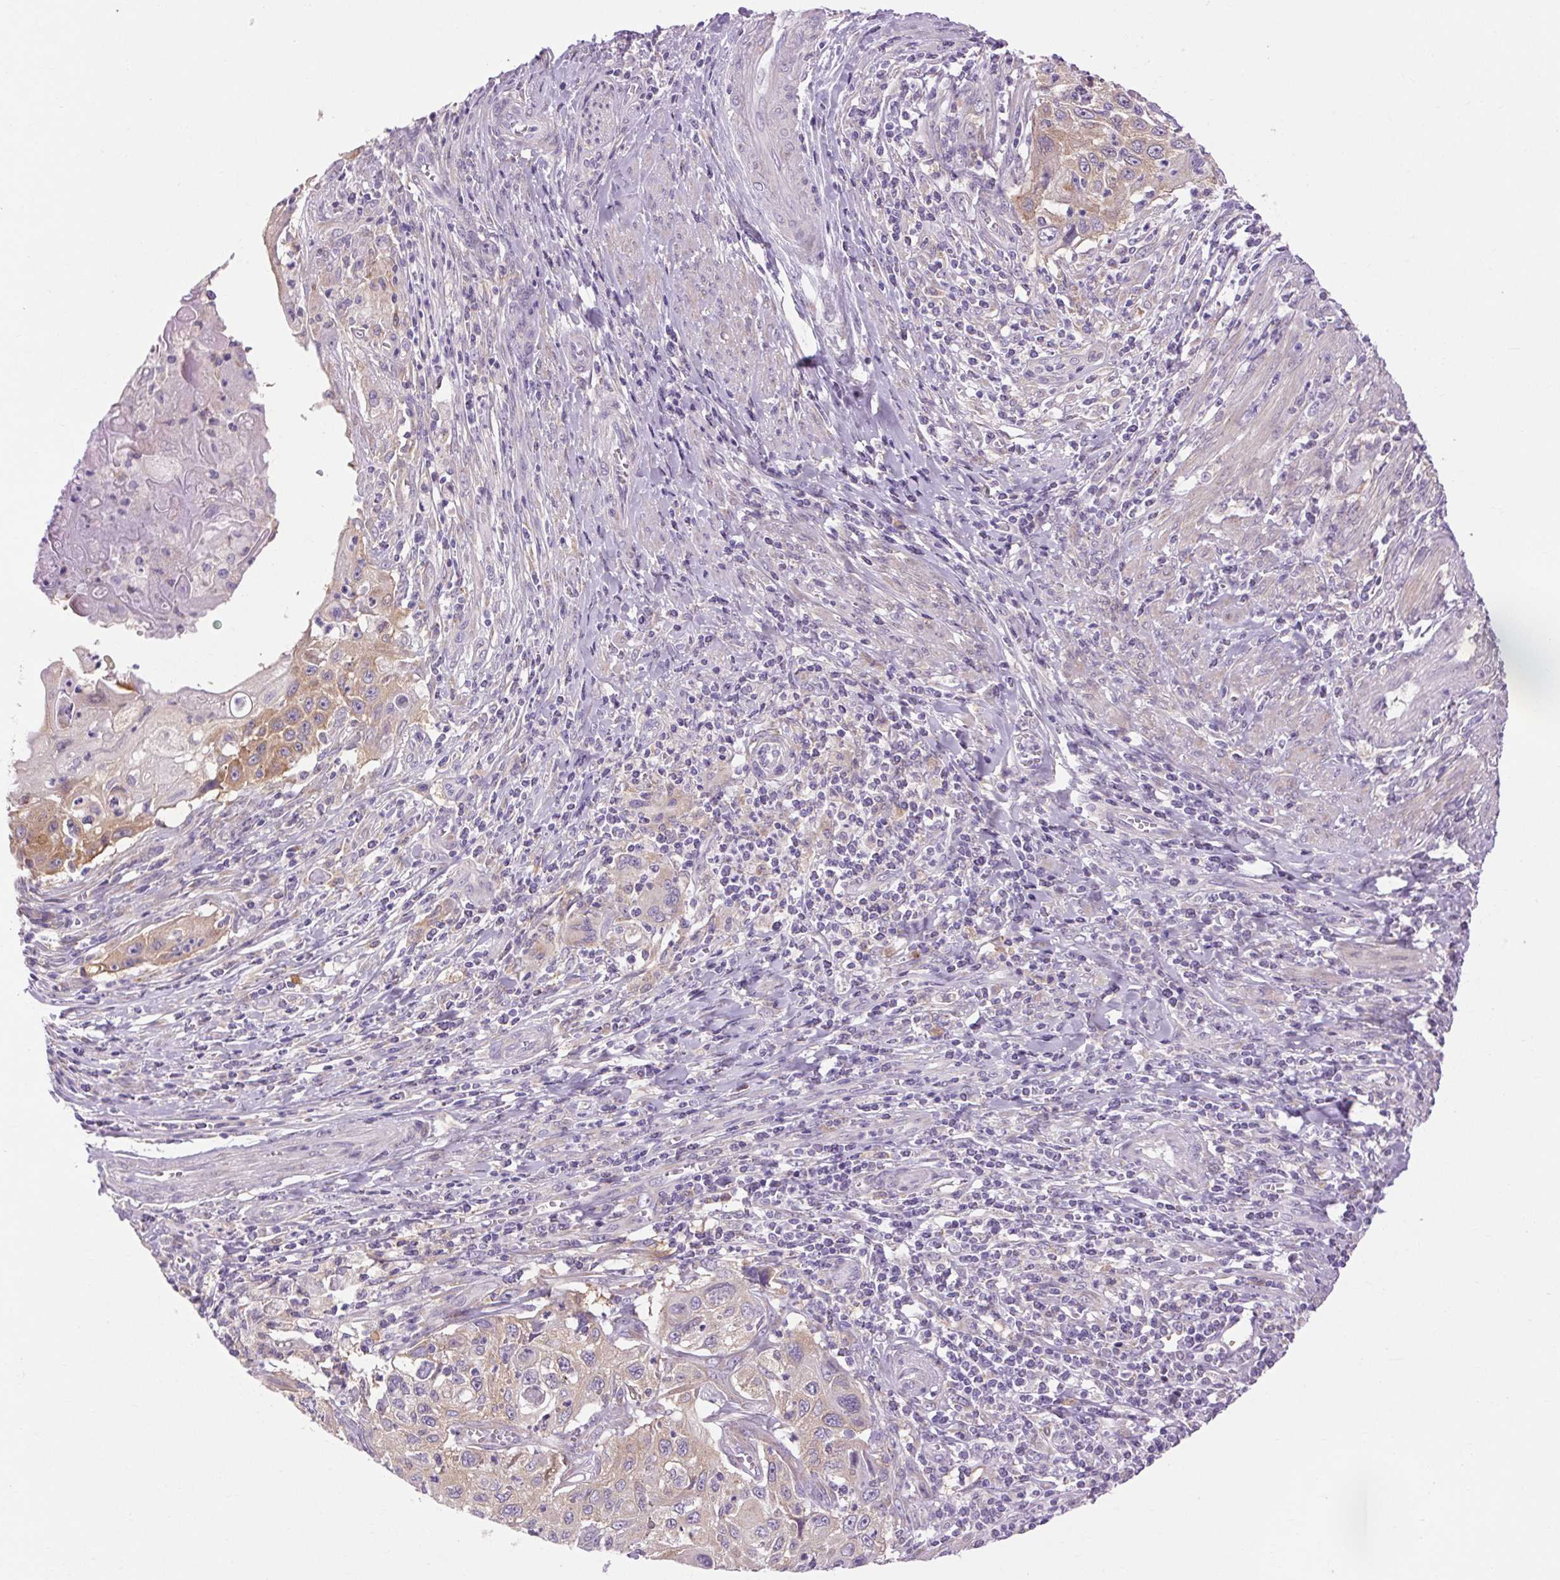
{"staining": {"intensity": "weak", "quantity": "25%-75%", "location": "cytoplasmic/membranous"}, "tissue": "cervical cancer", "cell_type": "Tumor cells", "image_type": "cancer", "snomed": [{"axis": "morphology", "description": "Squamous cell carcinoma, NOS"}, {"axis": "topography", "description": "Cervix"}], "caption": "Human cervical cancer stained with a brown dye exhibits weak cytoplasmic/membranous positive positivity in about 25%-75% of tumor cells.", "gene": "SOWAHC", "patient": {"sex": "female", "age": 70}}